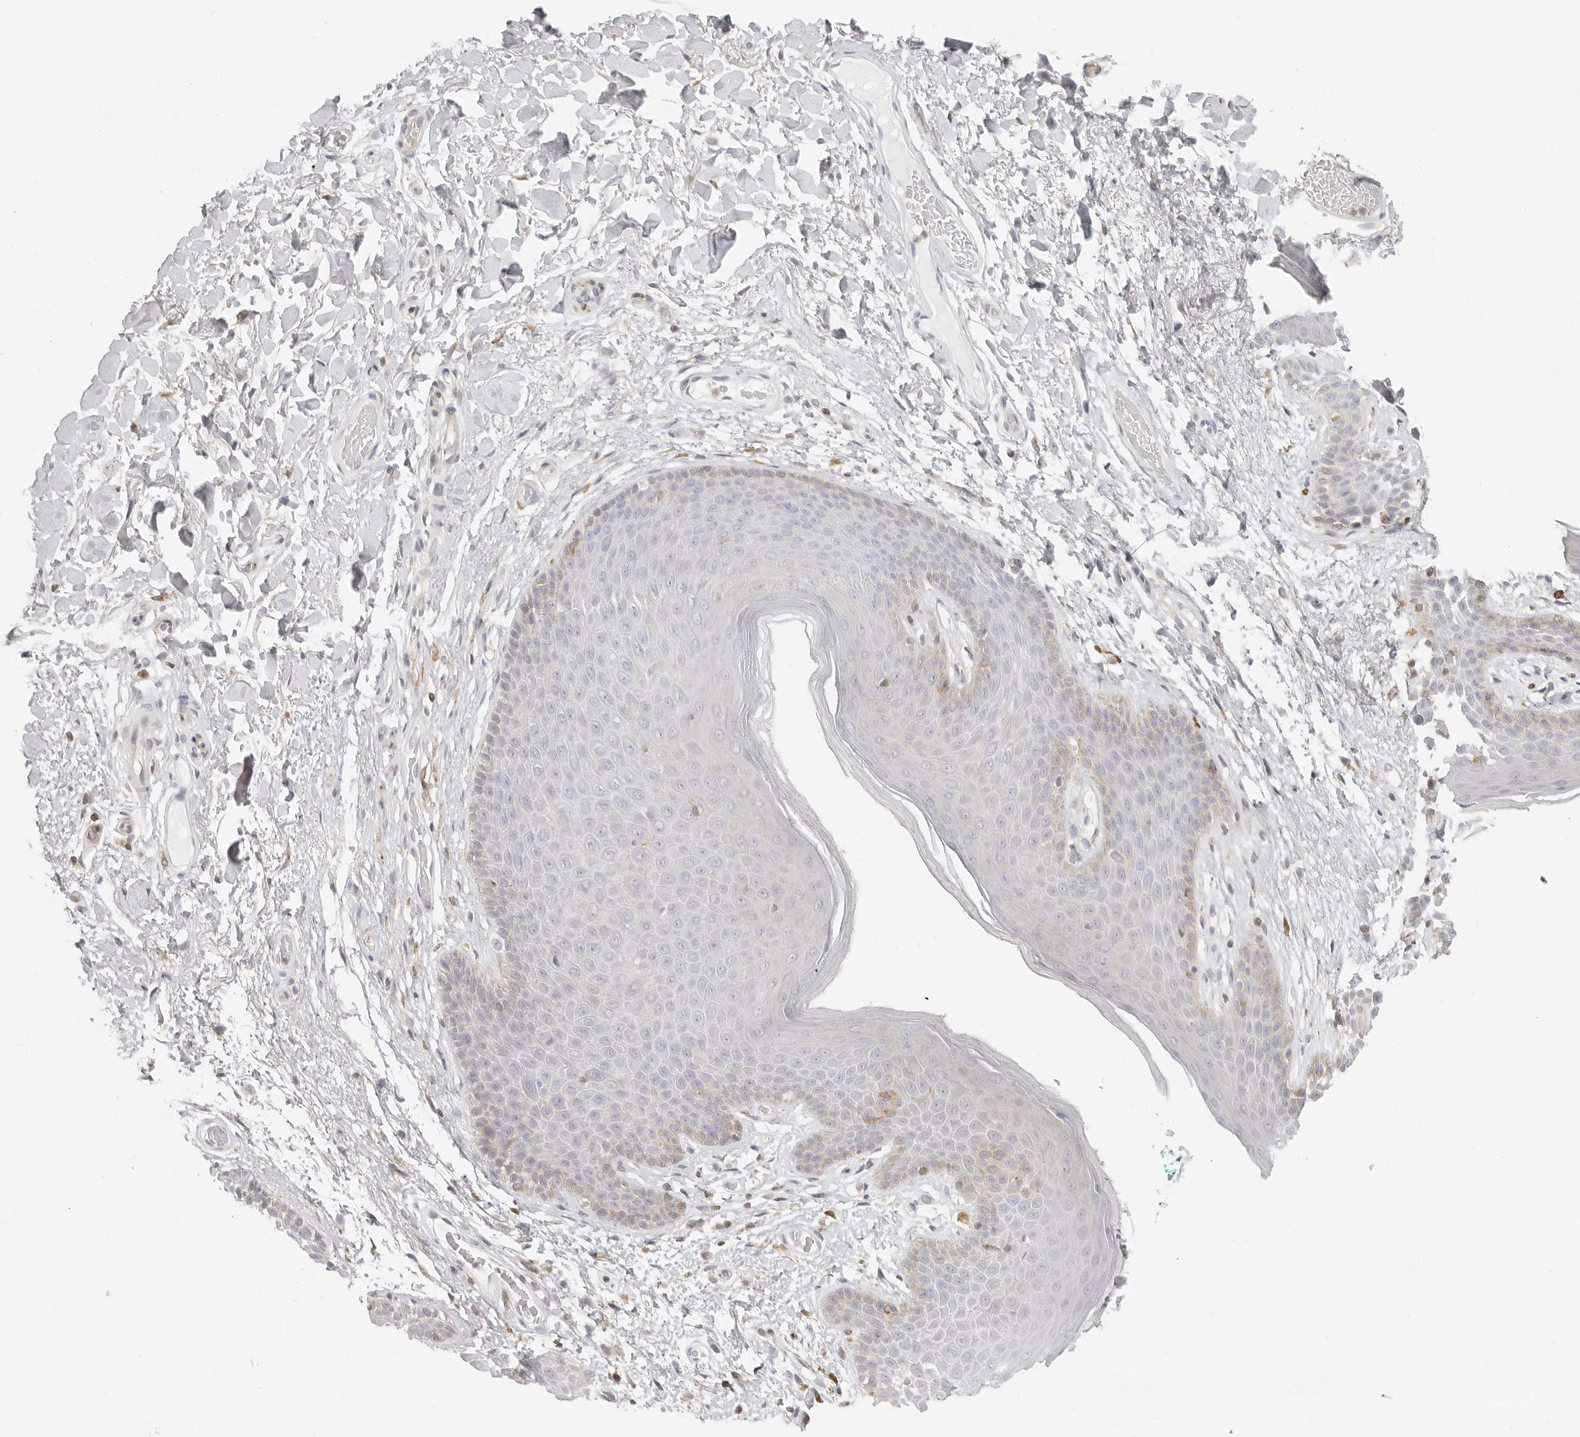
{"staining": {"intensity": "weak", "quantity": "<25%", "location": "cytoplasmic/membranous"}, "tissue": "skin", "cell_type": "Epidermal cells", "image_type": "normal", "snomed": [{"axis": "morphology", "description": "Normal tissue, NOS"}, {"axis": "topography", "description": "Anal"}], "caption": "High magnification brightfield microscopy of unremarkable skin stained with DAB (3,3'-diaminobenzidine) (brown) and counterstained with hematoxylin (blue): epidermal cells show no significant positivity. The staining is performed using DAB brown chromogen with nuclei counter-stained in using hematoxylin.", "gene": "NIBAN1", "patient": {"sex": "male", "age": 74}}